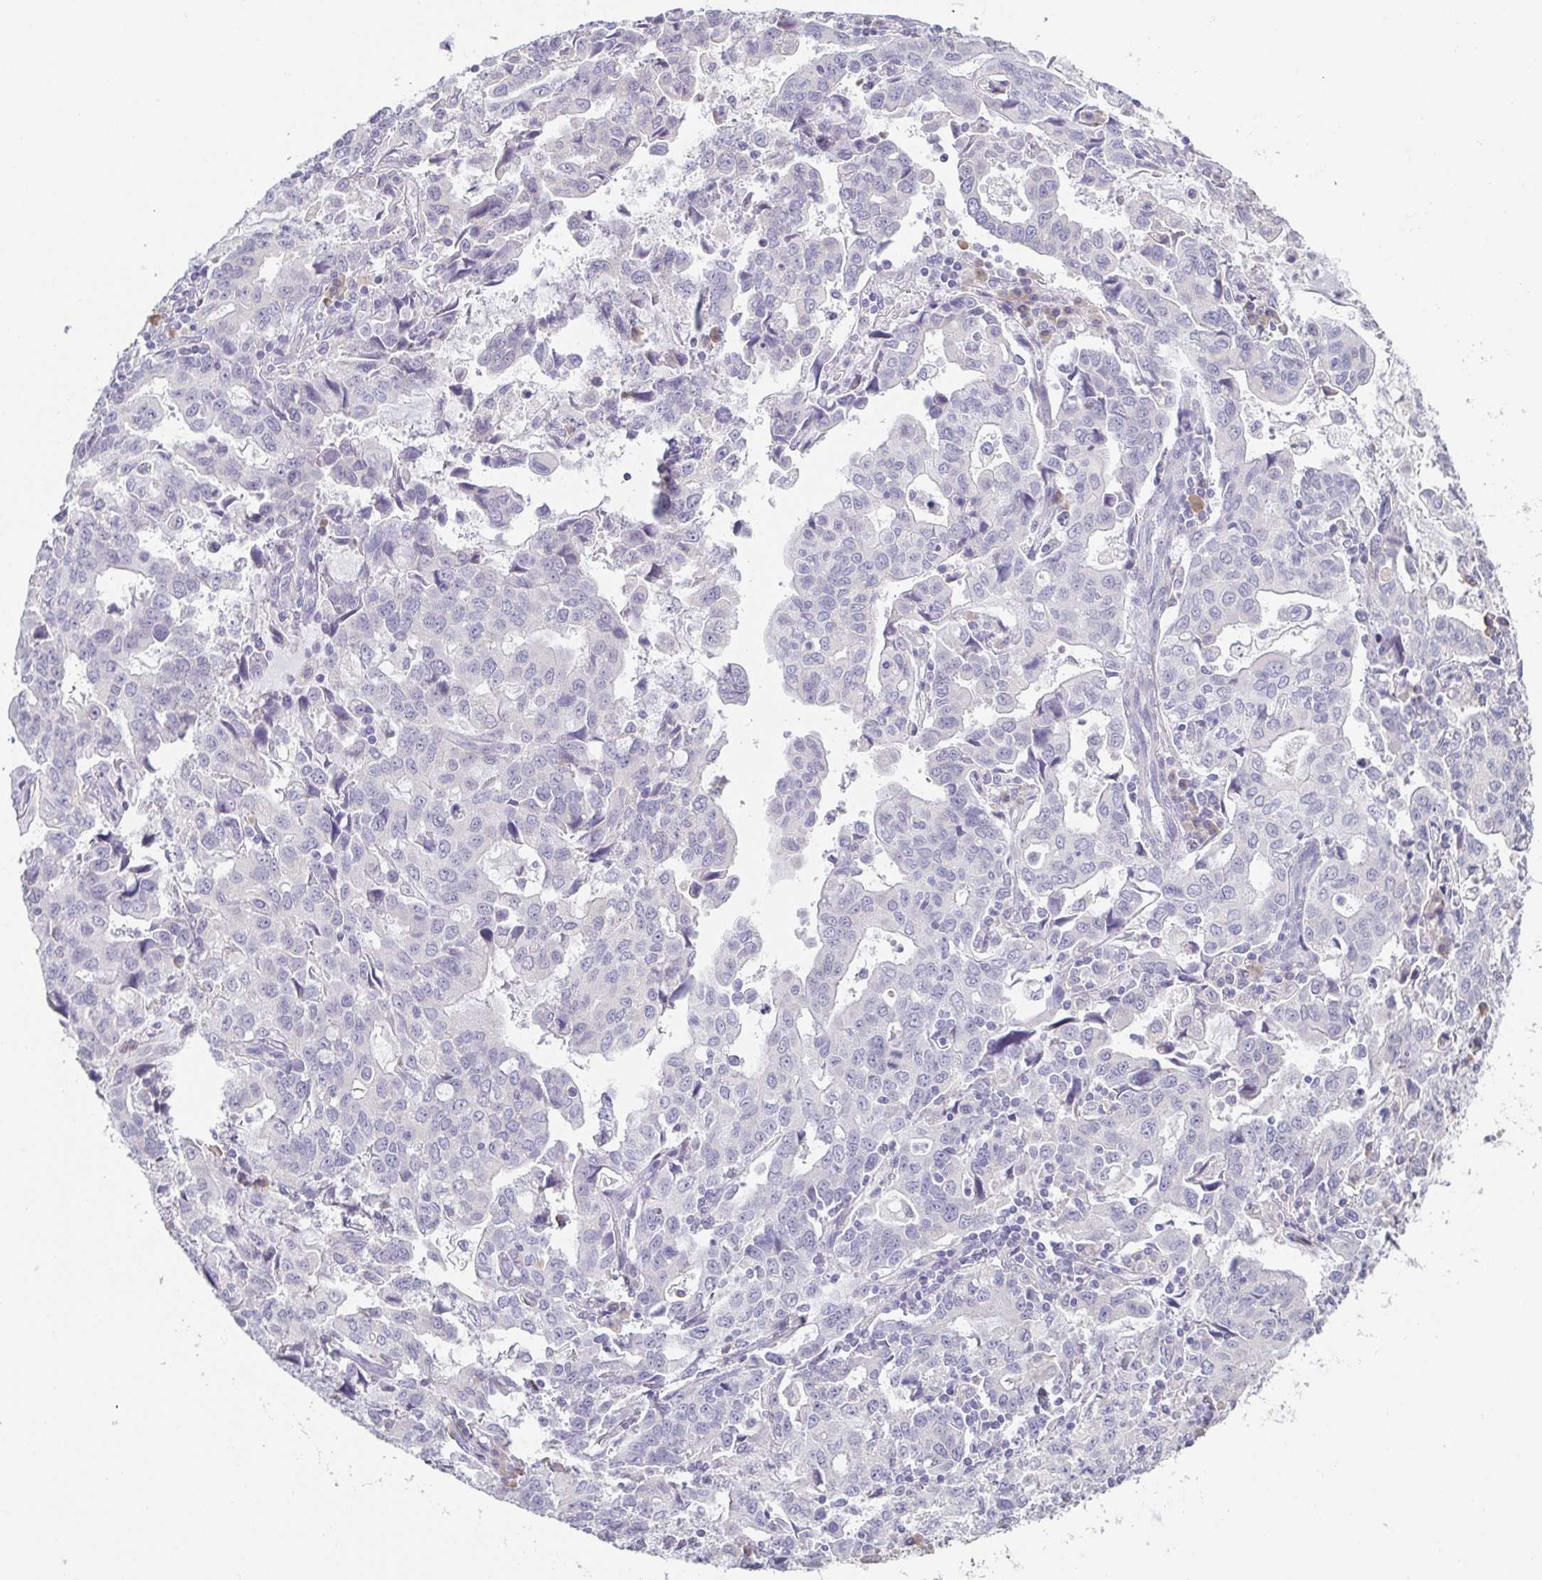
{"staining": {"intensity": "negative", "quantity": "none", "location": "none"}, "tissue": "stomach cancer", "cell_type": "Tumor cells", "image_type": "cancer", "snomed": [{"axis": "morphology", "description": "Adenocarcinoma, NOS"}, {"axis": "topography", "description": "Stomach, upper"}], "caption": "Protein analysis of stomach cancer displays no significant positivity in tumor cells.", "gene": "PRR27", "patient": {"sex": "male", "age": 85}}